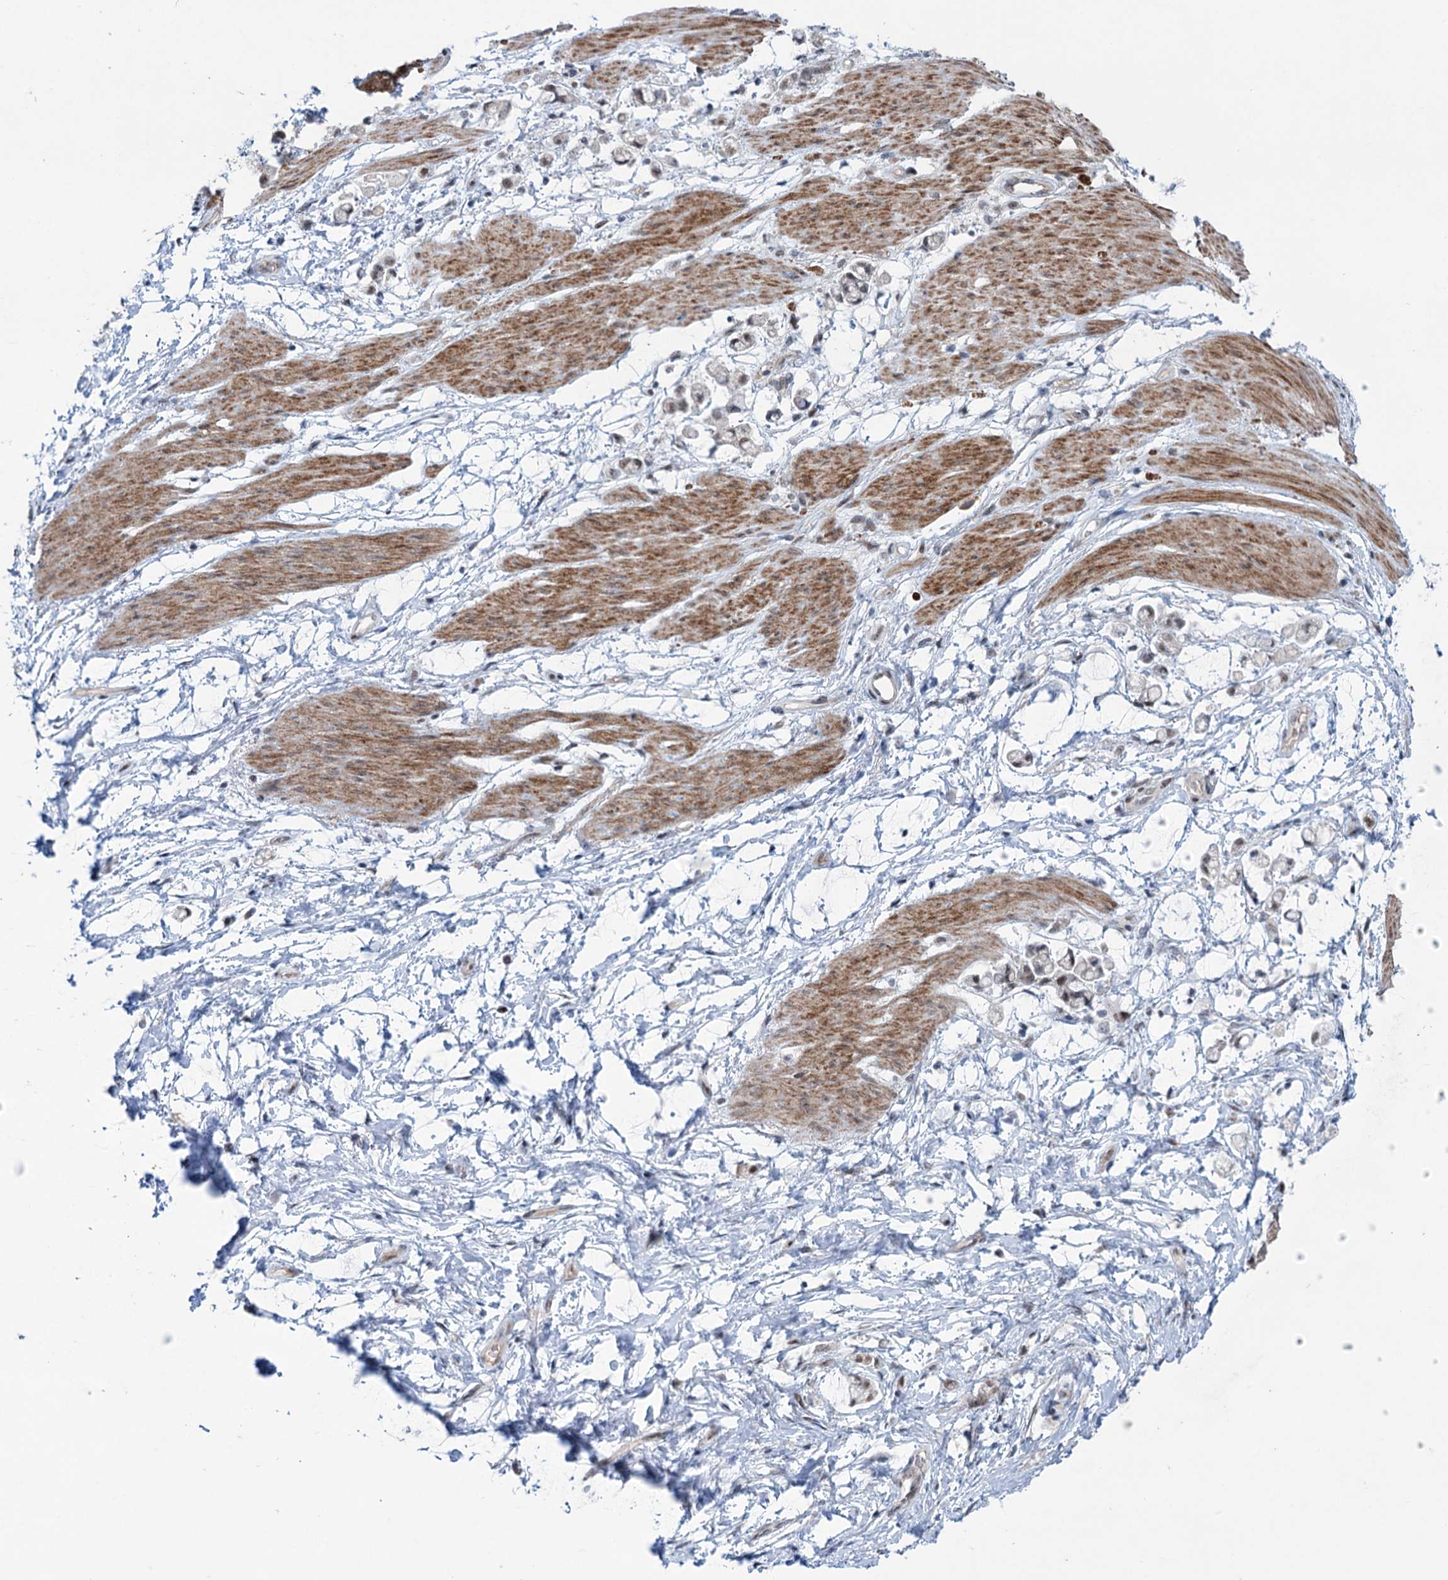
{"staining": {"intensity": "weak", "quantity": "<25%", "location": "nuclear"}, "tissue": "stomach cancer", "cell_type": "Tumor cells", "image_type": "cancer", "snomed": [{"axis": "morphology", "description": "Adenocarcinoma, NOS"}, {"axis": "topography", "description": "Stomach"}], "caption": "Immunohistochemistry histopathology image of neoplastic tissue: human stomach cancer (adenocarcinoma) stained with DAB (3,3'-diaminobenzidine) reveals no significant protein expression in tumor cells.", "gene": "FAM53A", "patient": {"sex": "female", "age": 60}}